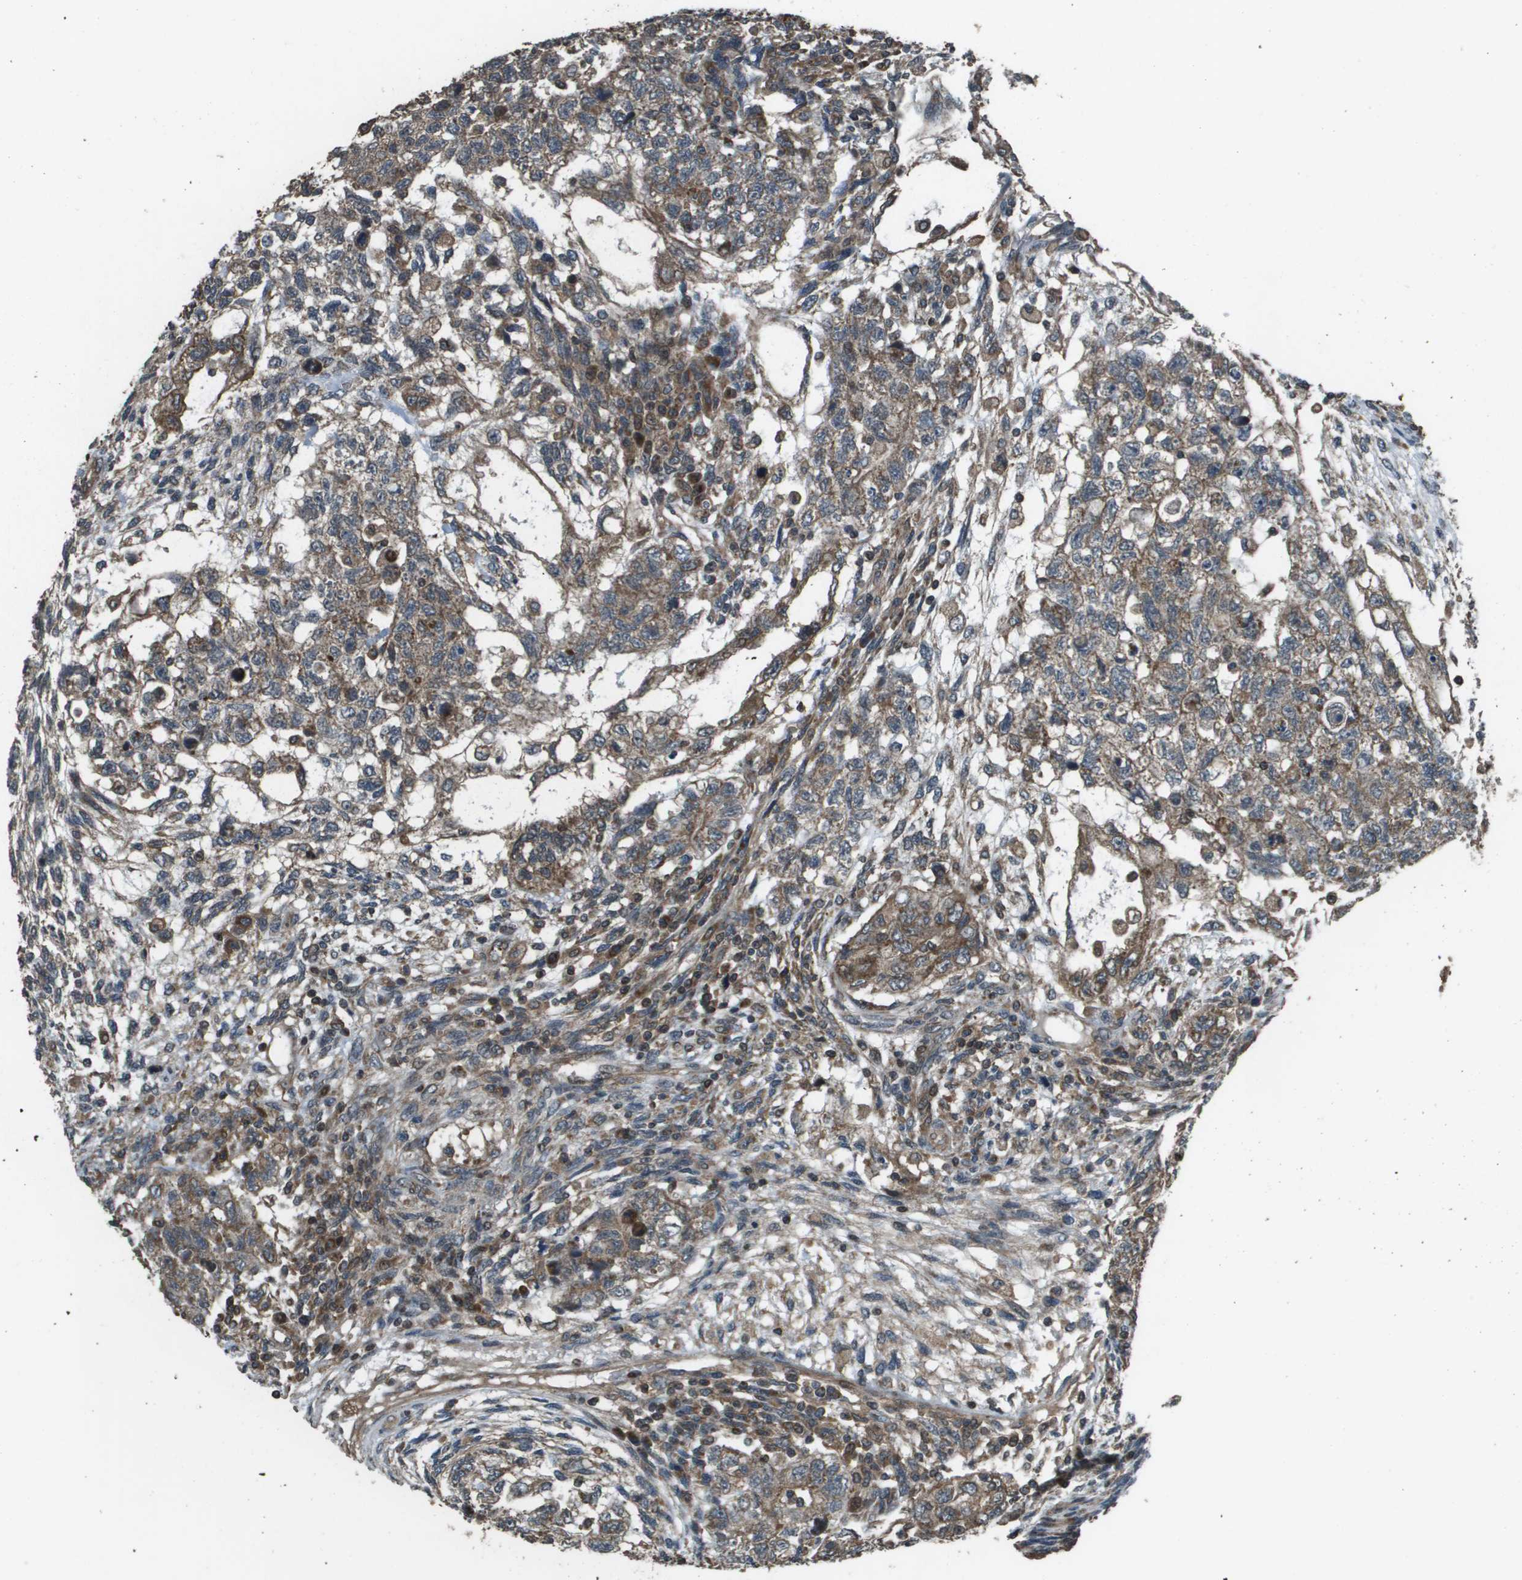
{"staining": {"intensity": "moderate", "quantity": ">75%", "location": "cytoplasmic/membranous"}, "tissue": "testis cancer", "cell_type": "Tumor cells", "image_type": "cancer", "snomed": [{"axis": "morphology", "description": "Normal tissue, NOS"}, {"axis": "morphology", "description": "Carcinoma, Embryonal, NOS"}, {"axis": "topography", "description": "Testis"}], "caption": "The immunohistochemical stain shows moderate cytoplasmic/membranous expression in tumor cells of embryonal carcinoma (testis) tissue.", "gene": "PLPBP", "patient": {"sex": "male", "age": 36}}